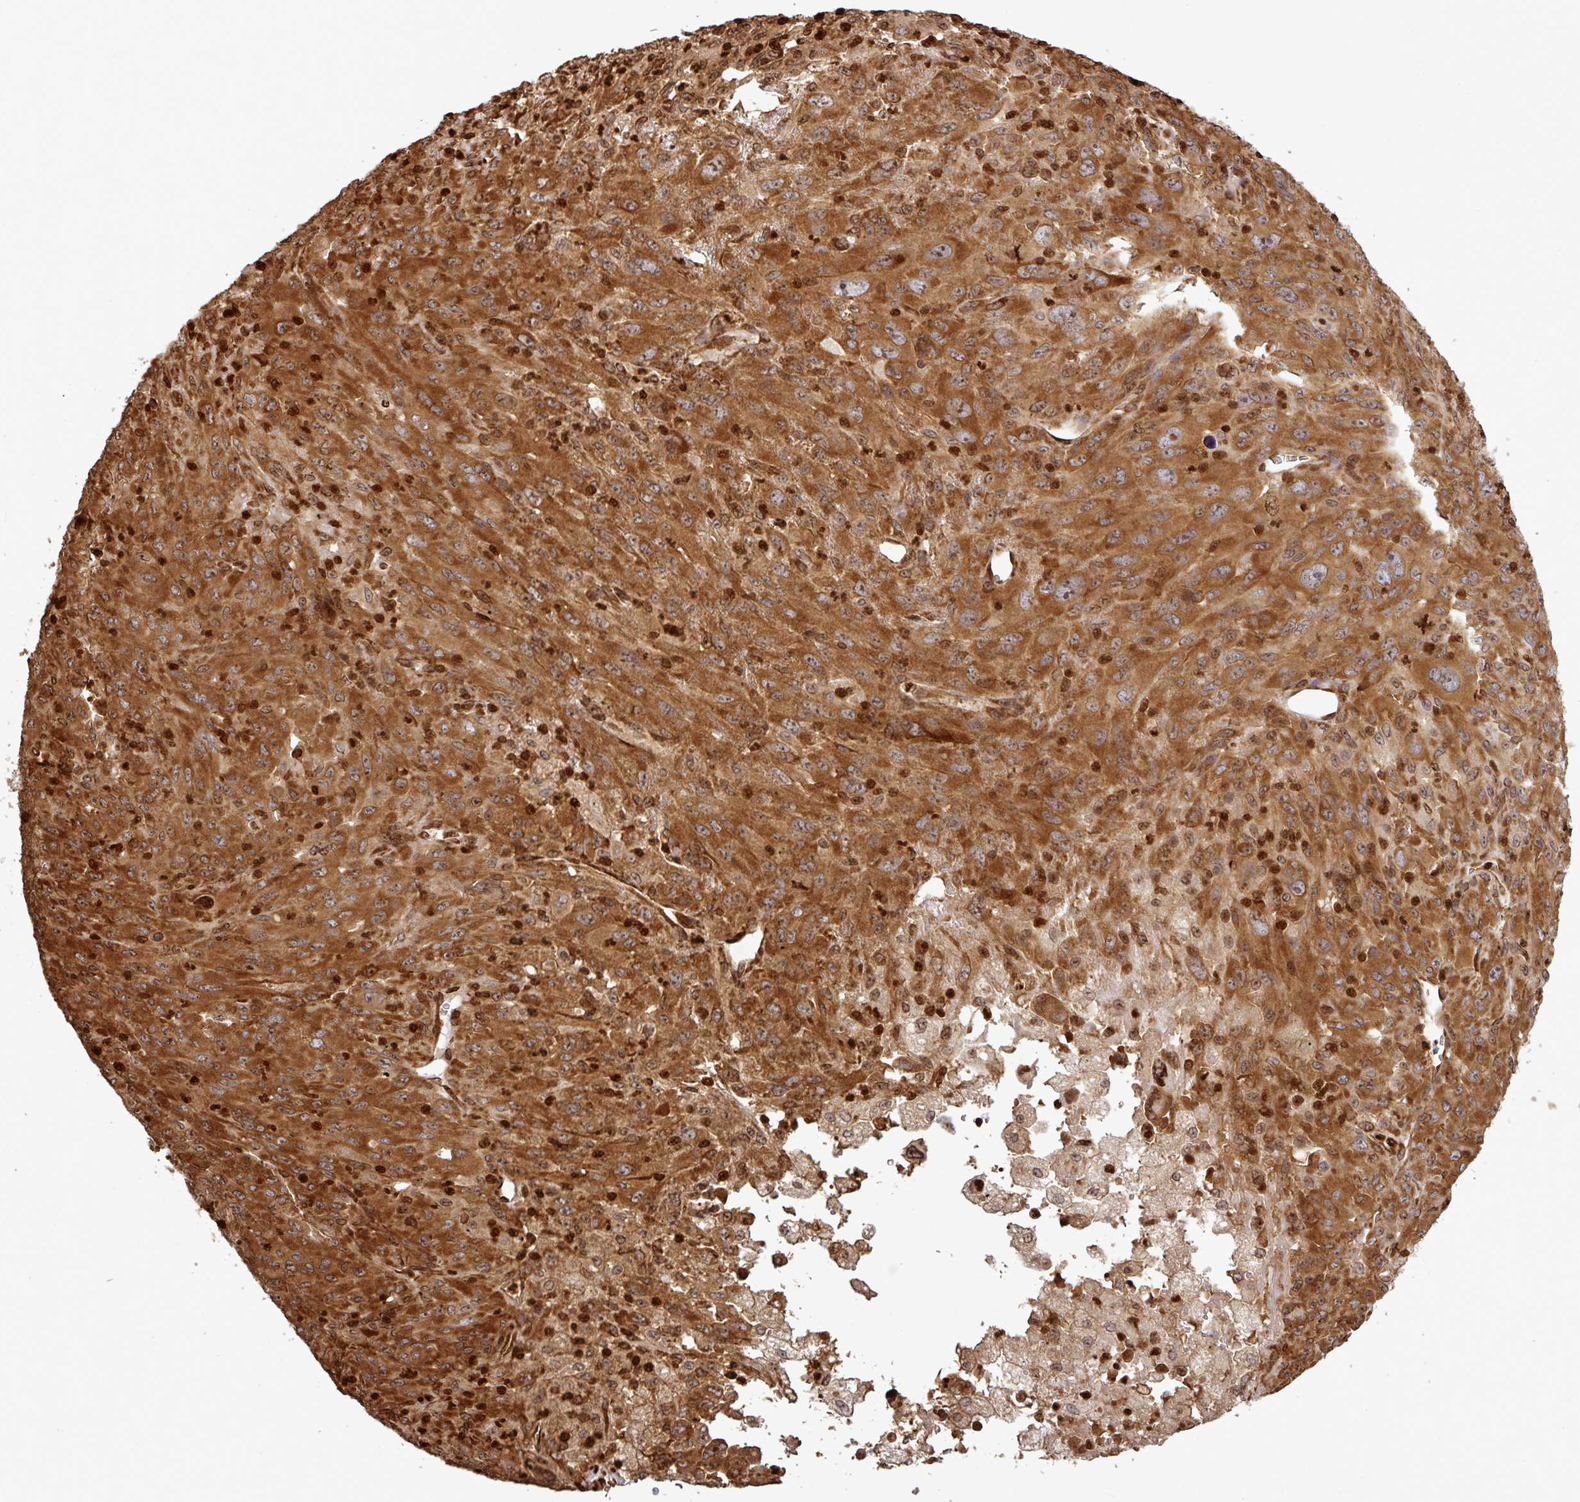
{"staining": {"intensity": "strong", "quantity": ">75%", "location": "cytoplasmic/membranous"}, "tissue": "melanoma", "cell_type": "Tumor cells", "image_type": "cancer", "snomed": [{"axis": "morphology", "description": "Malignant melanoma, Metastatic site"}, {"axis": "topography", "description": "Skin"}], "caption": "Human malignant melanoma (metastatic site) stained with a protein marker exhibits strong staining in tumor cells.", "gene": "LRRC74B", "patient": {"sex": "female", "age": 56}}